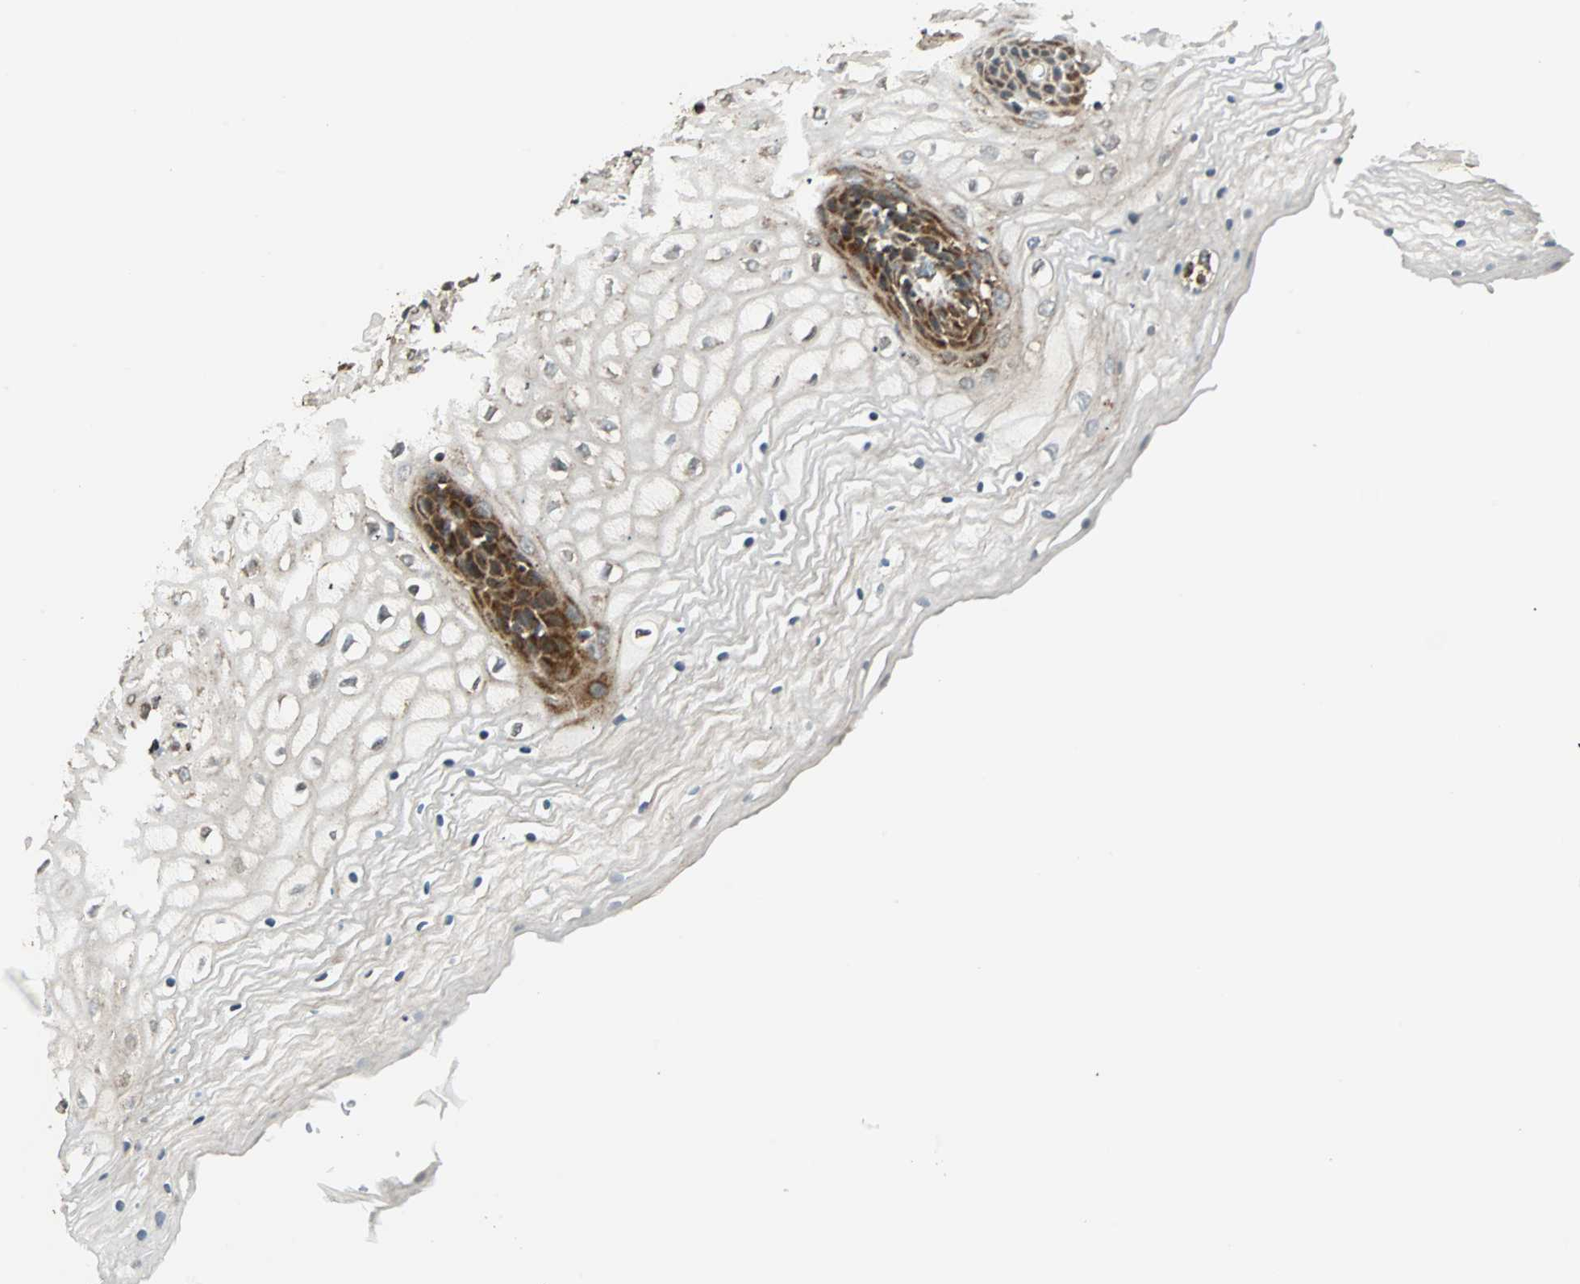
{"staining": {"intensity": "moderate", "quantity": "<25%", "location": "cytoplasmic/membranous"}, "tissue": "vagina", "cell_type": "Squamous epithelial cells", "image_type": "normal", "snomed": [{"axis": "morphology", "description": "Normal tissue, NOS"}, {"axis": "topography", "description": "Vagina"}], "caption": "Benign vagina was stained to show a protein in brown. There is low levels of moderate cytoplasmic/membranous positivity in about <25% of squamous epithelial cells.", "gene": "SPRY4", "patient": {"sex": "female", "age": 34}}